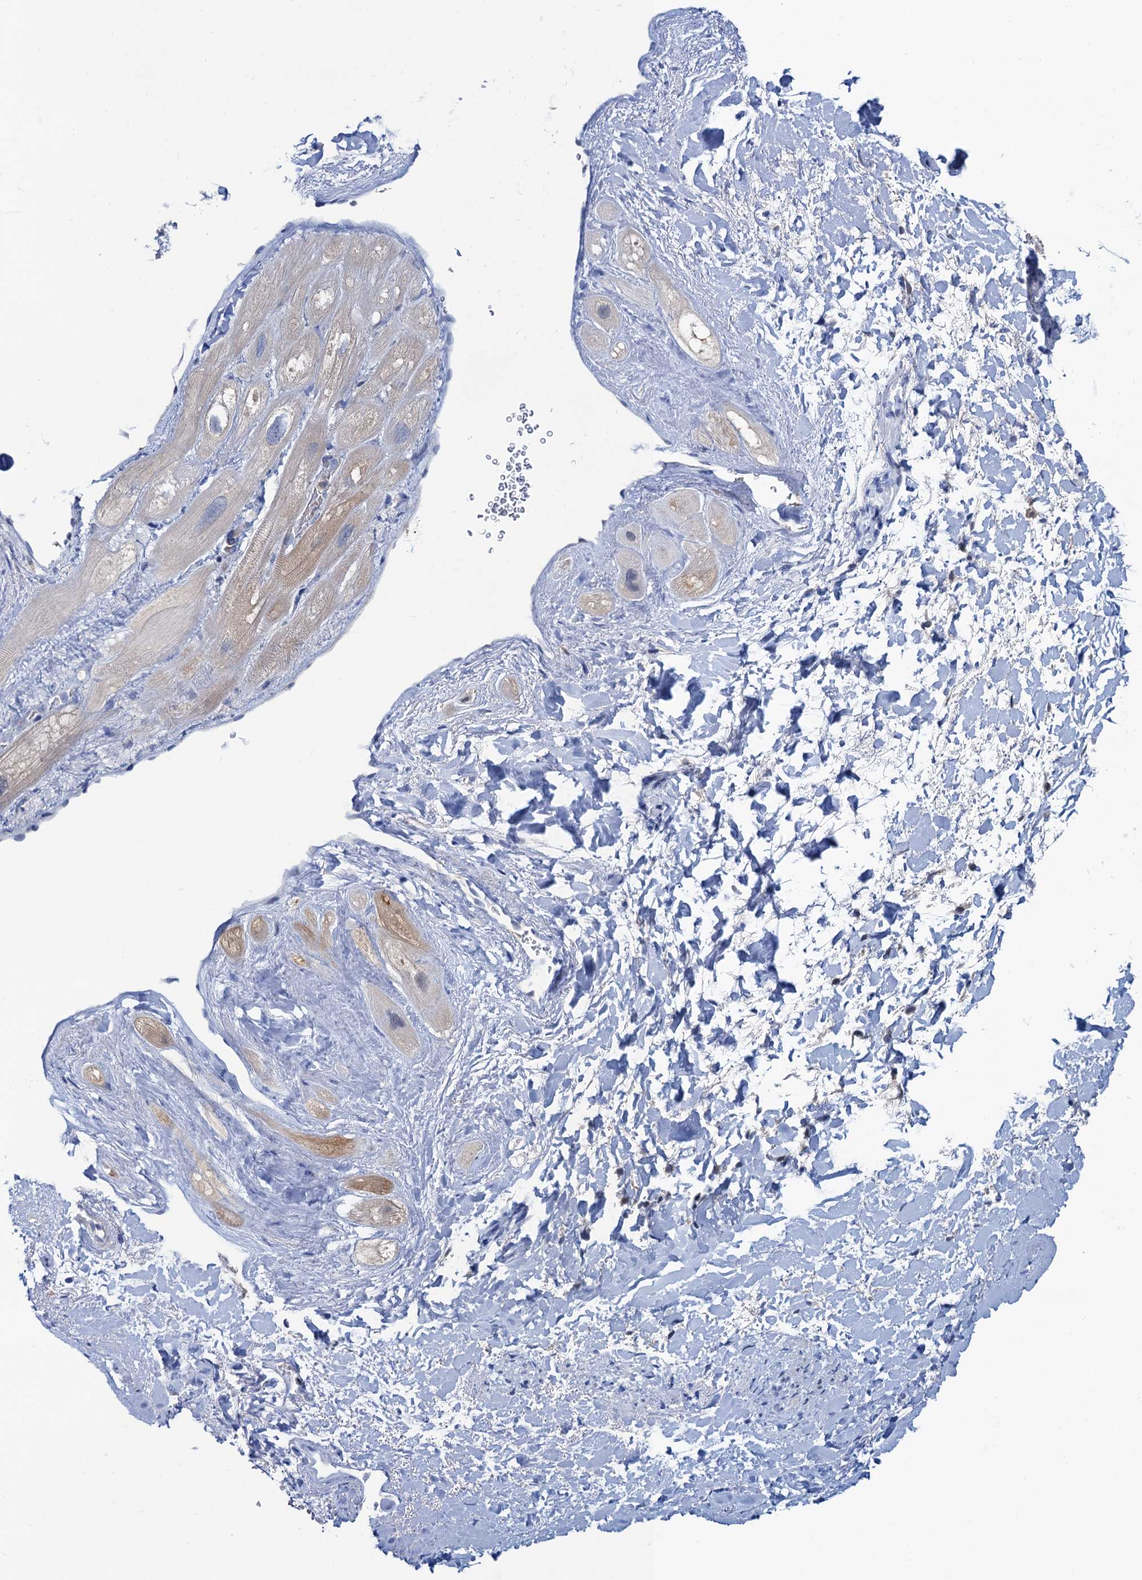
{"staining": {"intensity": "weak", "quantity": "<25%", "location": "cytoplasmic/membranous"}, "tissue": "heart muscle", "cell_type": "Cardiomyocytes", "image_type": "normal", "snomed": [{"axis": "morphology", "description": "Normal tissue, NOS"}, {"axis": "topography", "description": "Heart"}], "caption": "Immunohistochemical staining of benign heart muscle displays no significant expression in cardiomyocytes.", "gene": "FAH", "patient": {"sex": "male", "age": 49}}